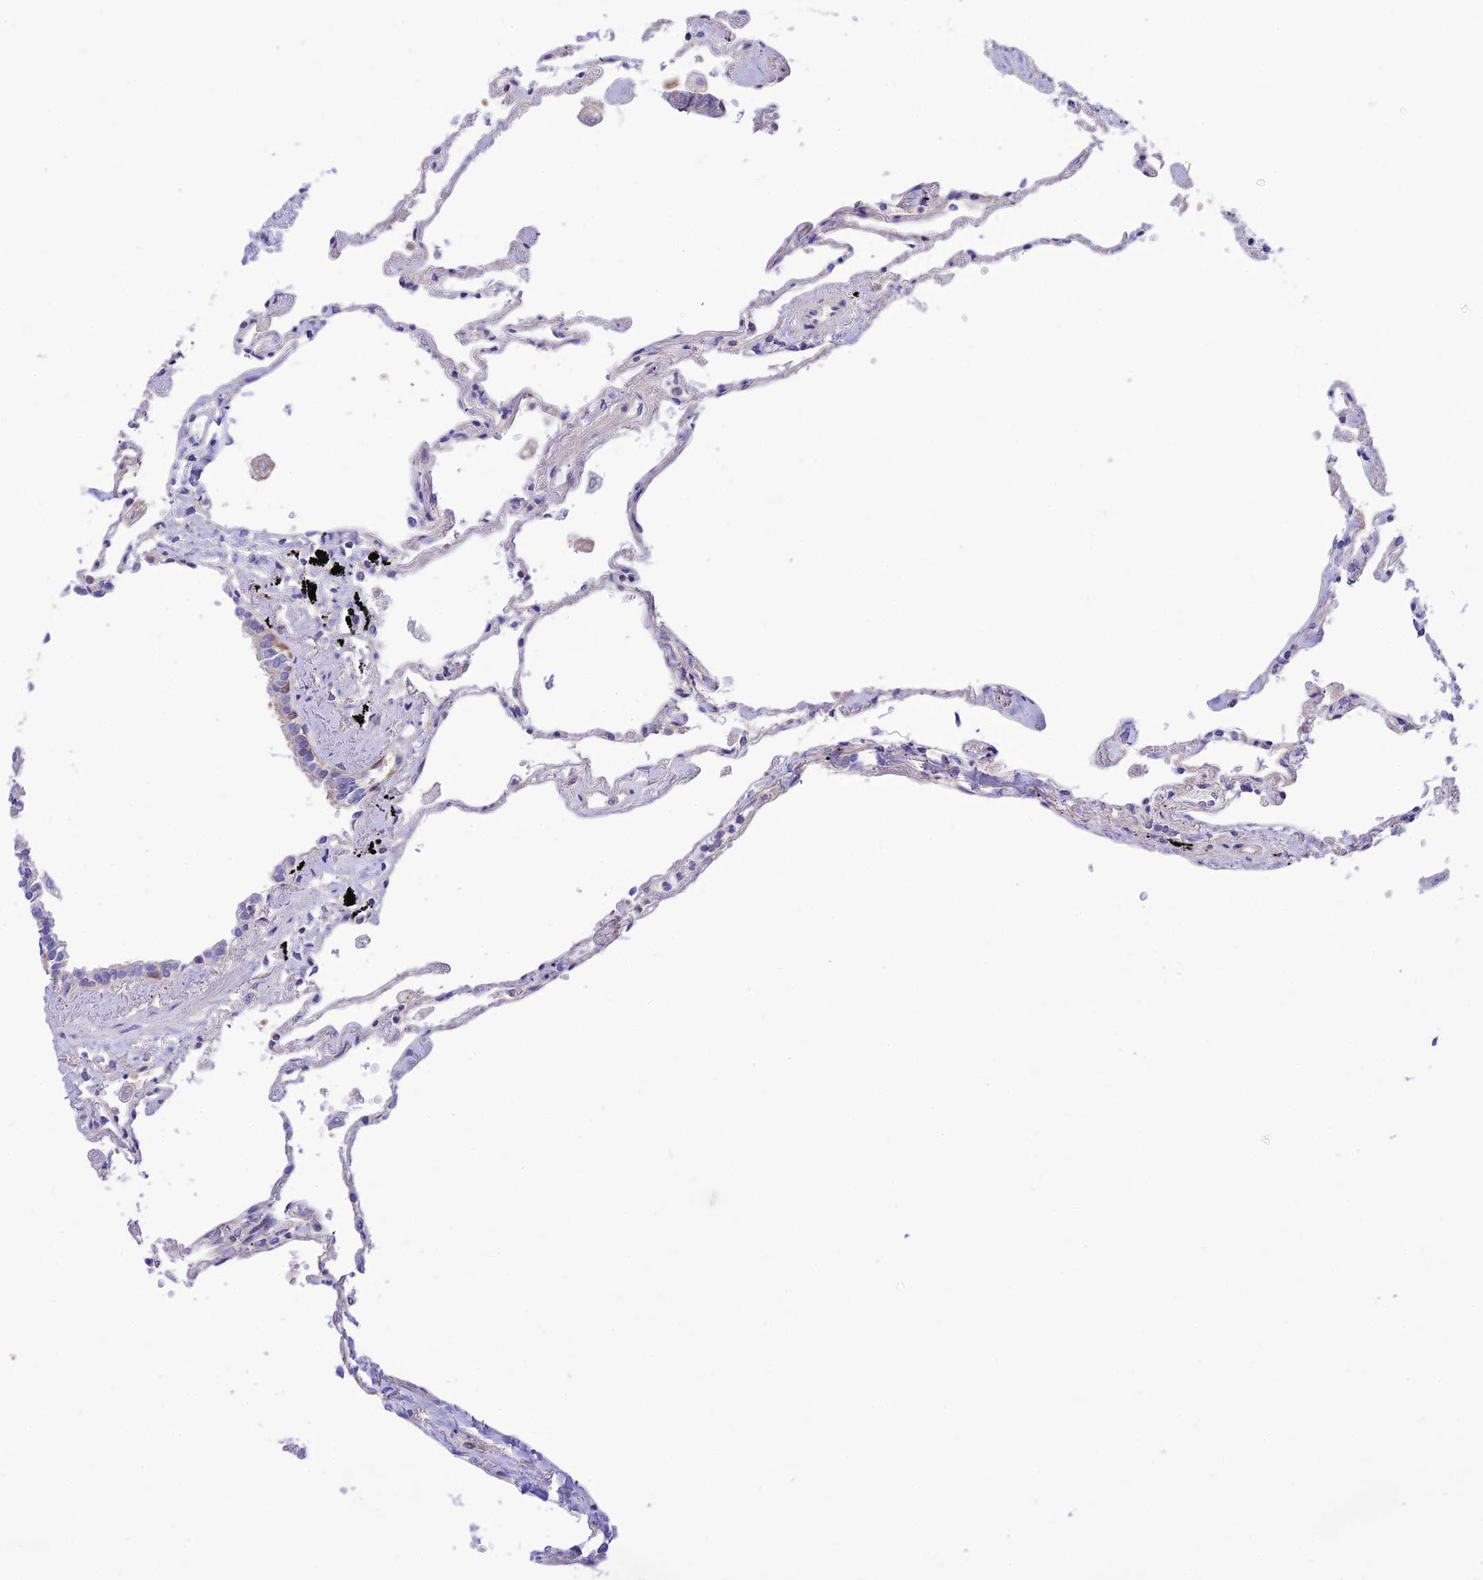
{"staining": {"intensity": "negative", "quantity": "none", "location": "none"}, "tissue": "lung", "cell_type": "Alveolar cells", "image_type": "normal", "snomed": [{"axis": "morphology", "description": "Normal tissue, NOS"}, {"axis": "topography", "description": "Lung"}], "caption": "Histopathology image shows no significant protein positivity in alveolar cells of normal lung. (DAB immunohistochemistry (IHC) visualized using brightfield microscopy, high magnification).", "gene": "CCDC157", "patient": {"sex": "female", "age": 67}}